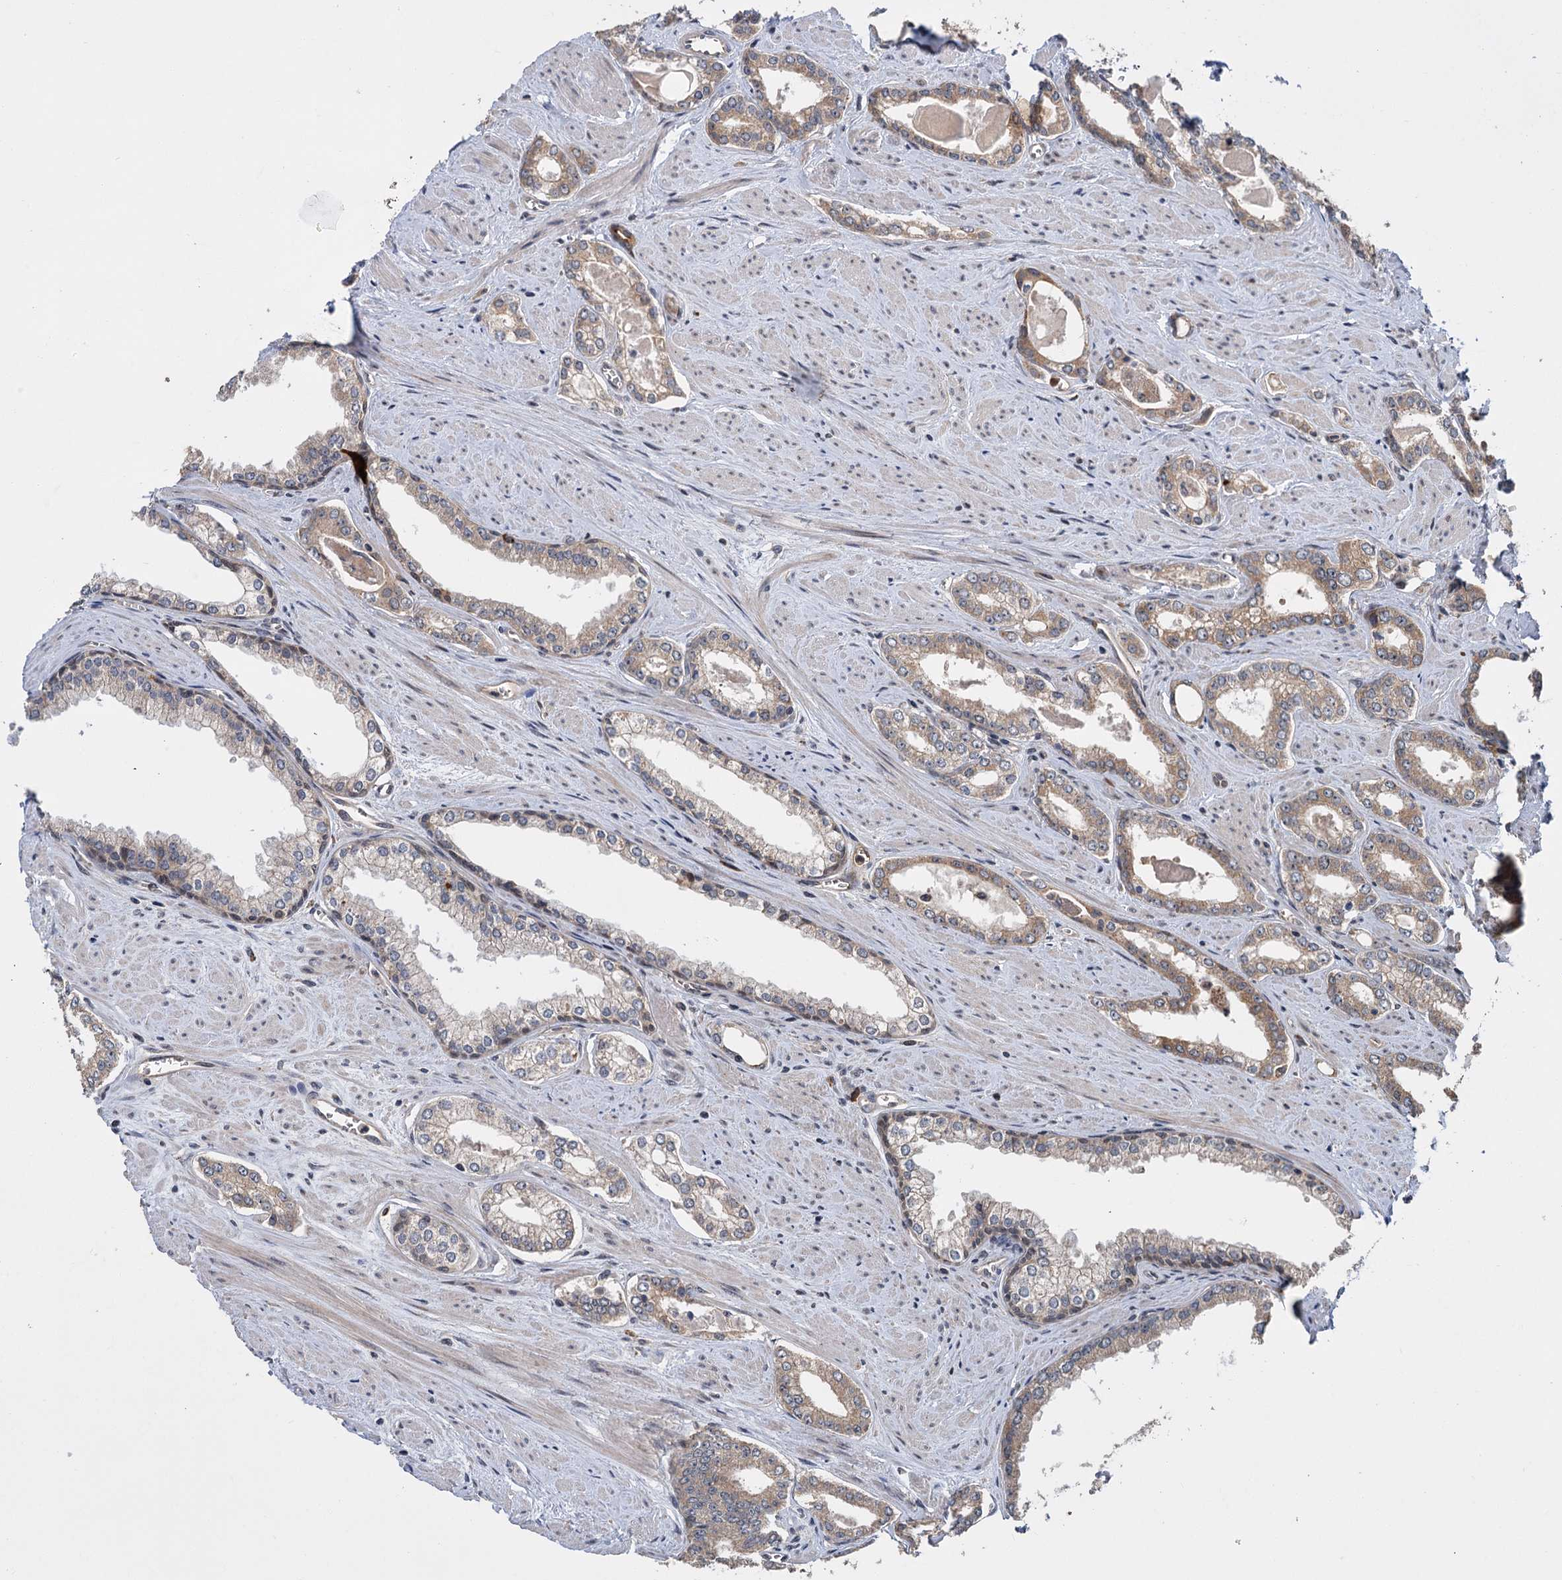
{"staining": {"intensity": "weak", "quantity": "25%-75%", "location": "cytoplasmic/membranous"}, "tissue": "prostate cancer", "cell_type": "Tumor cells", "image_type": "cancer", "snomed": [{"axis": "morphology", "description": "Adenocarcinoma, Low grade"}, {"axis": "topography", "description": "Prostate and seminal vesicle, NOS"}], "caption": "DAB immunohistochemical staining of prostate low-grade adenocarcinoma demonstrates weak cytoplasmic/membranous protein staining in about 25%-75% of tumor cells.", "gene": "KANSL2", "patient": {"sex": "male", "age": 60}}